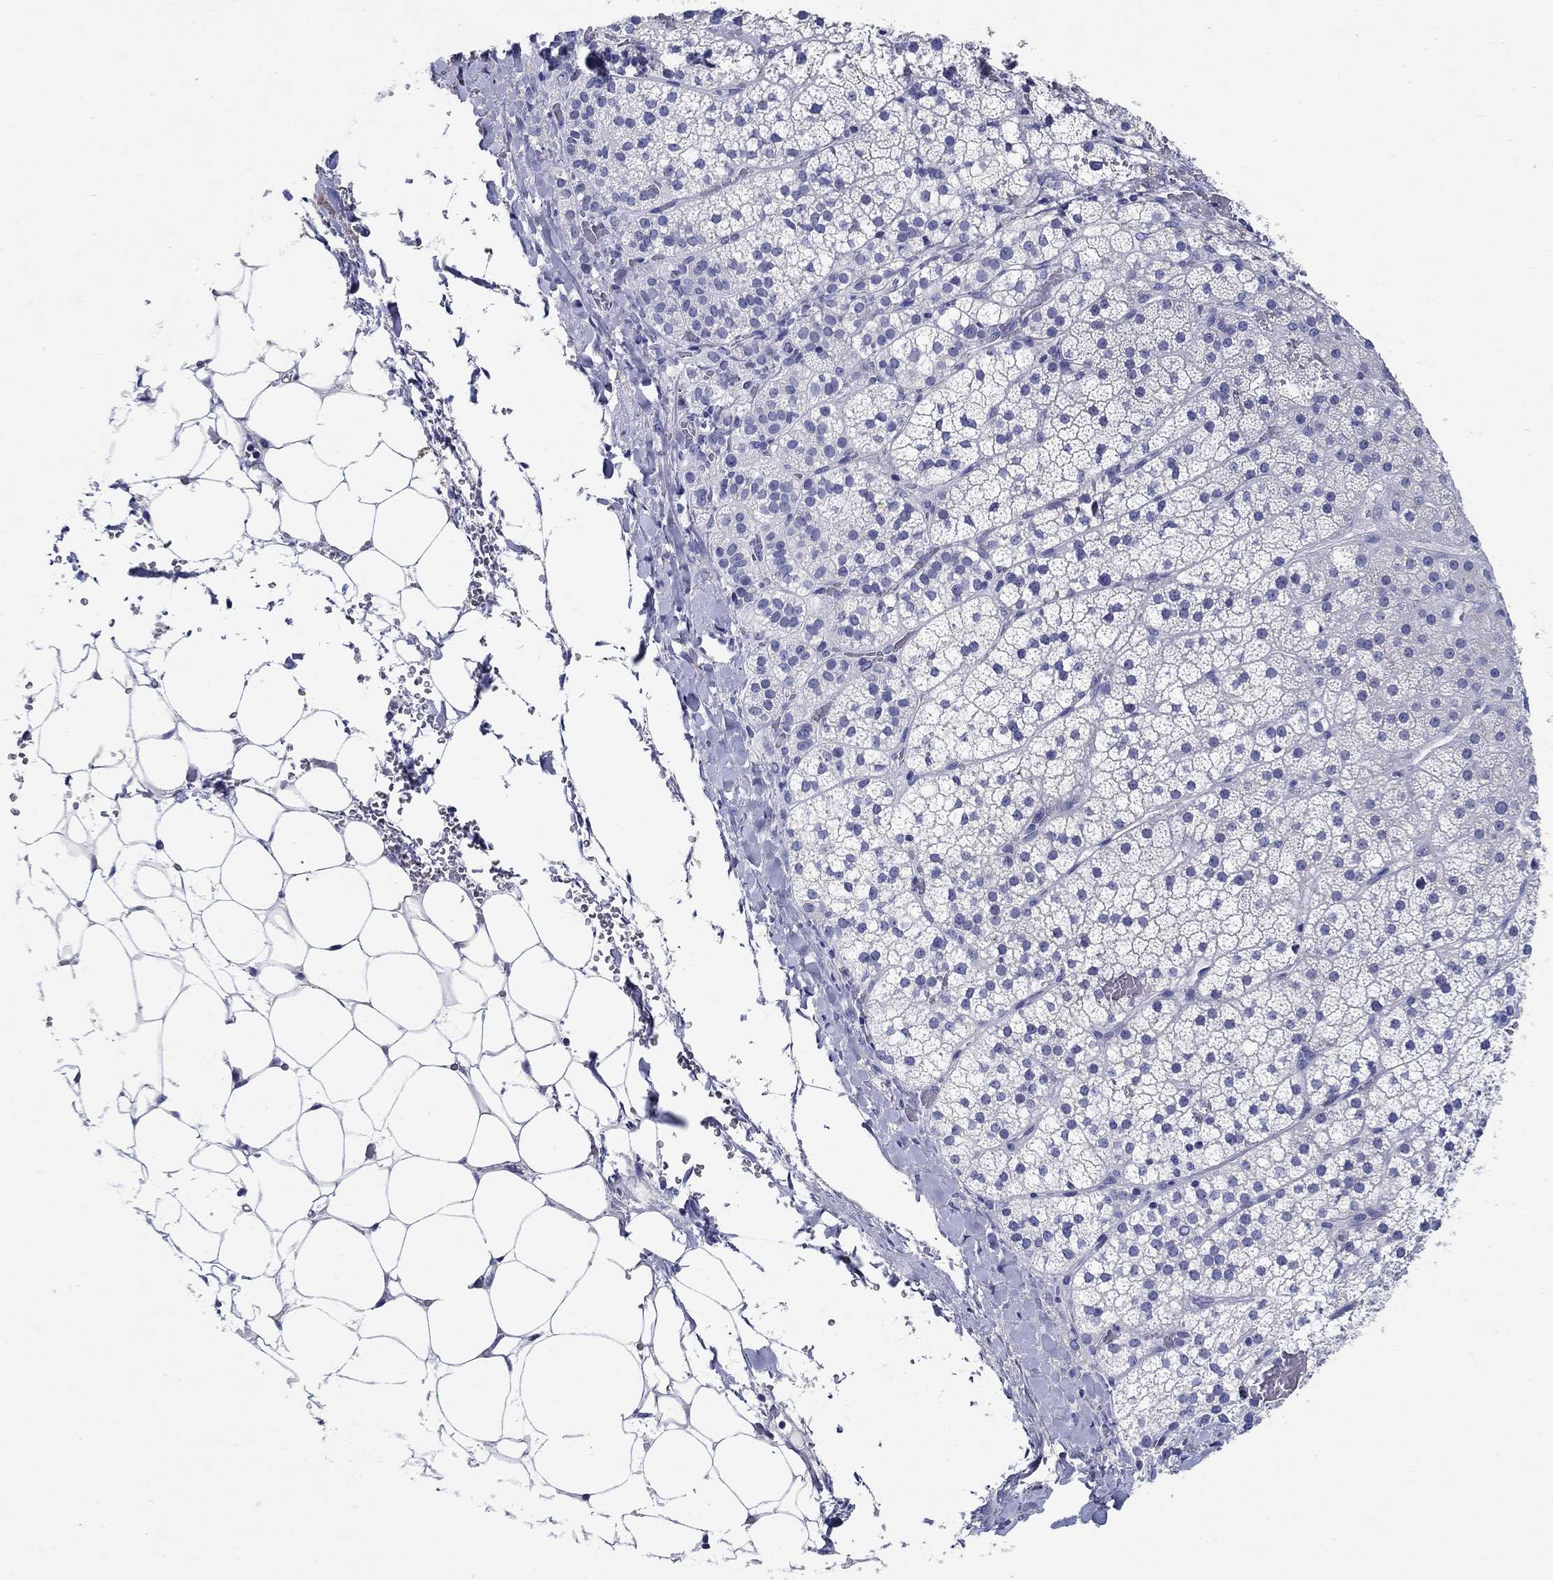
{"staining": {"intensity": "negative", "quantity": "none", "location": "none"}, "tissue": "adrenal gland", "cell_type": "Glandular cells", "image_type": "normal", "snomed": [{"axis": "morphology", "description": "Normal tissue, NOS"}, {"axis": "topography", "description": "Adrenal gland"}], "caption": "Immunohistochemistry of normal human adrenal gland displays no positivity in glandular cells.", "gene": "CRYGA", "patient": {"sex": "male", "age": 53}}